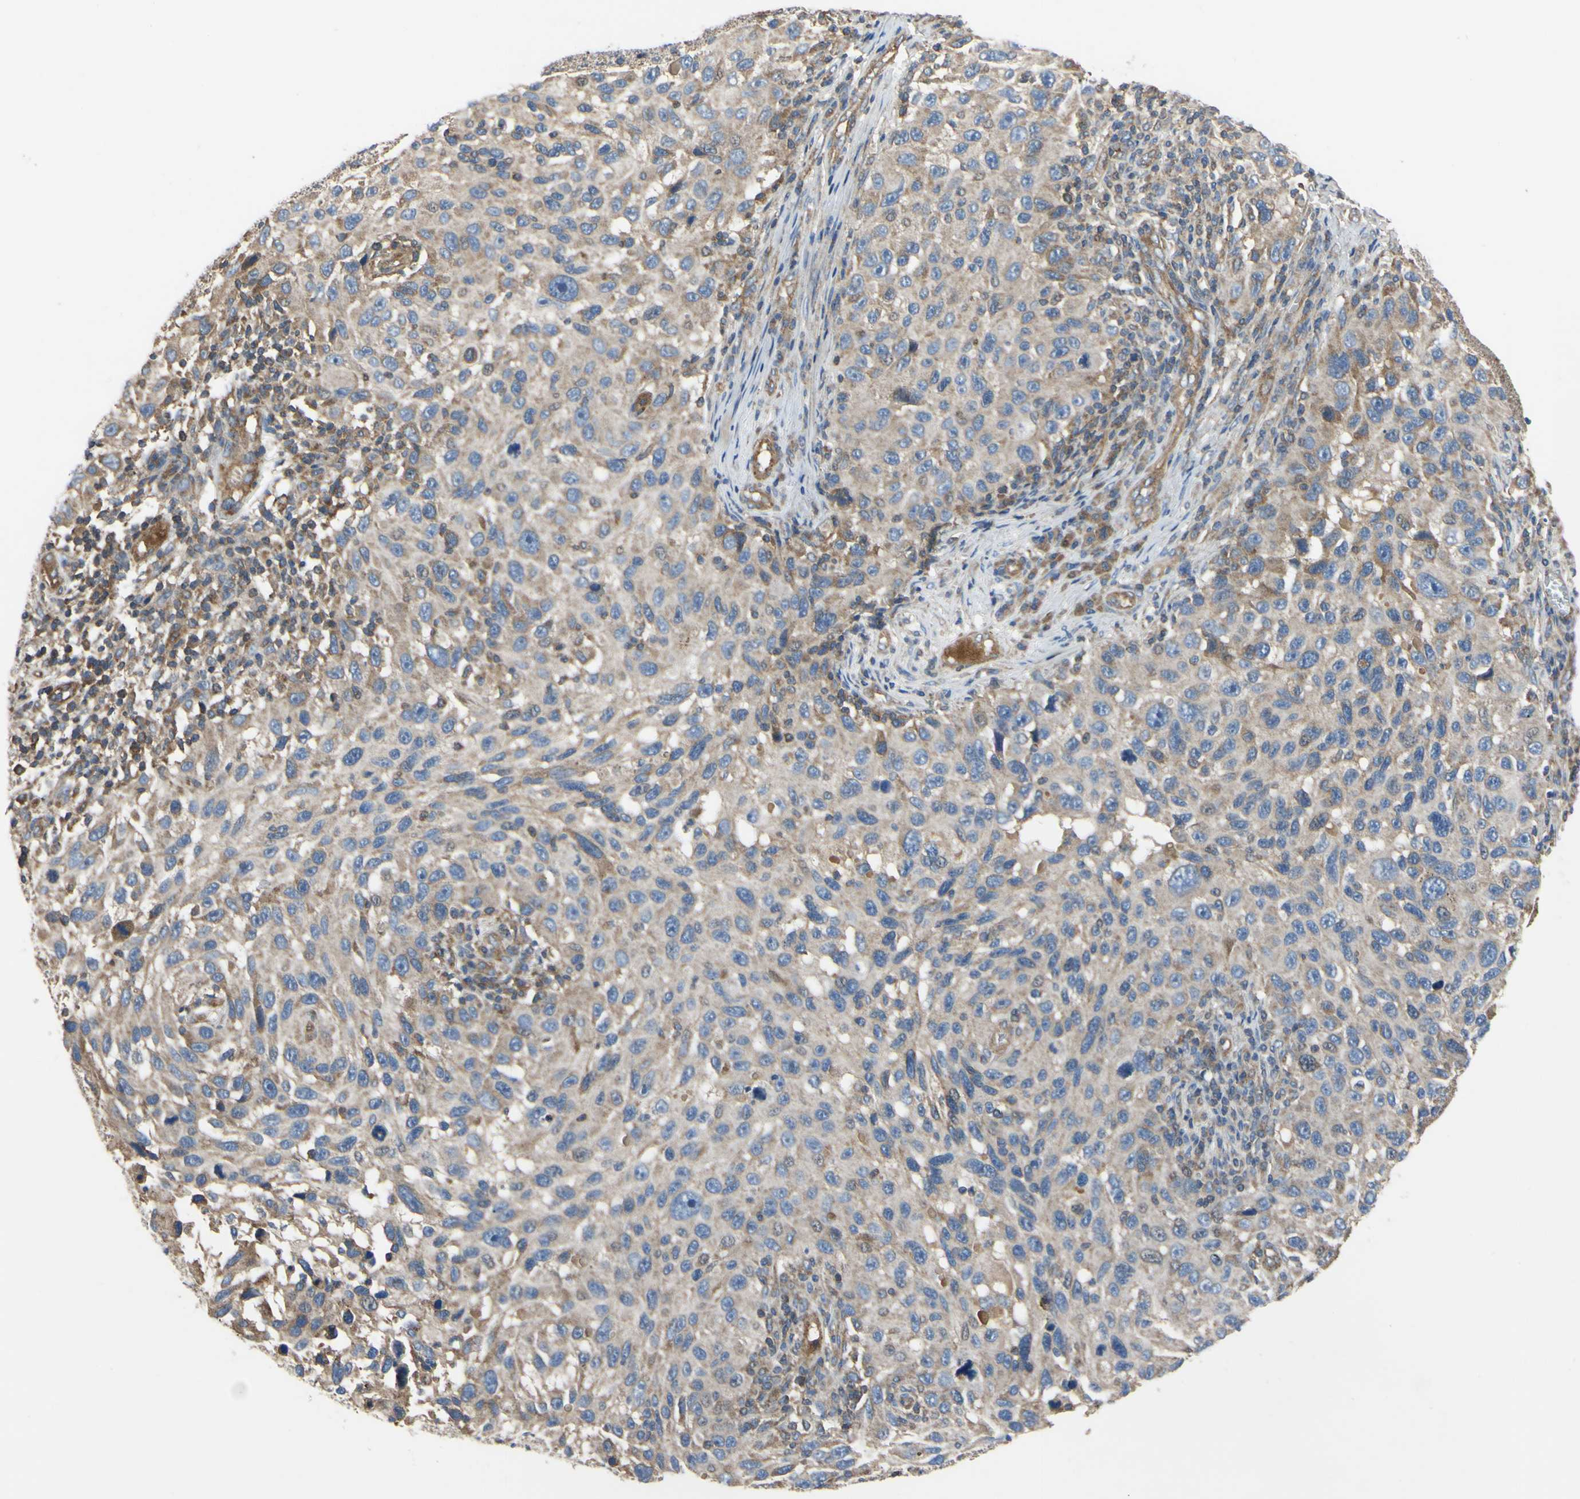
{"staining": {"intensity": "moderate", "quantity": ">75%", "location": "cytoplasmic/membranous"}, "tissue": "melanoma", "cell_type": "Tumor cells", "image_type": "cancer", "snomed": [{"axis": "morphology", "description": "Malignant melanoma, NOS"}, {"axis": "topography", "description": "Skin"}], "caption": "This image displays immunohistochemistry staining of human melanoma, with medium moderate cytoplasmic/membranous expression in approximately >75% of tumor cells.", "gene": "BECN1", "patient": {"sex": "male", "age": 53}}